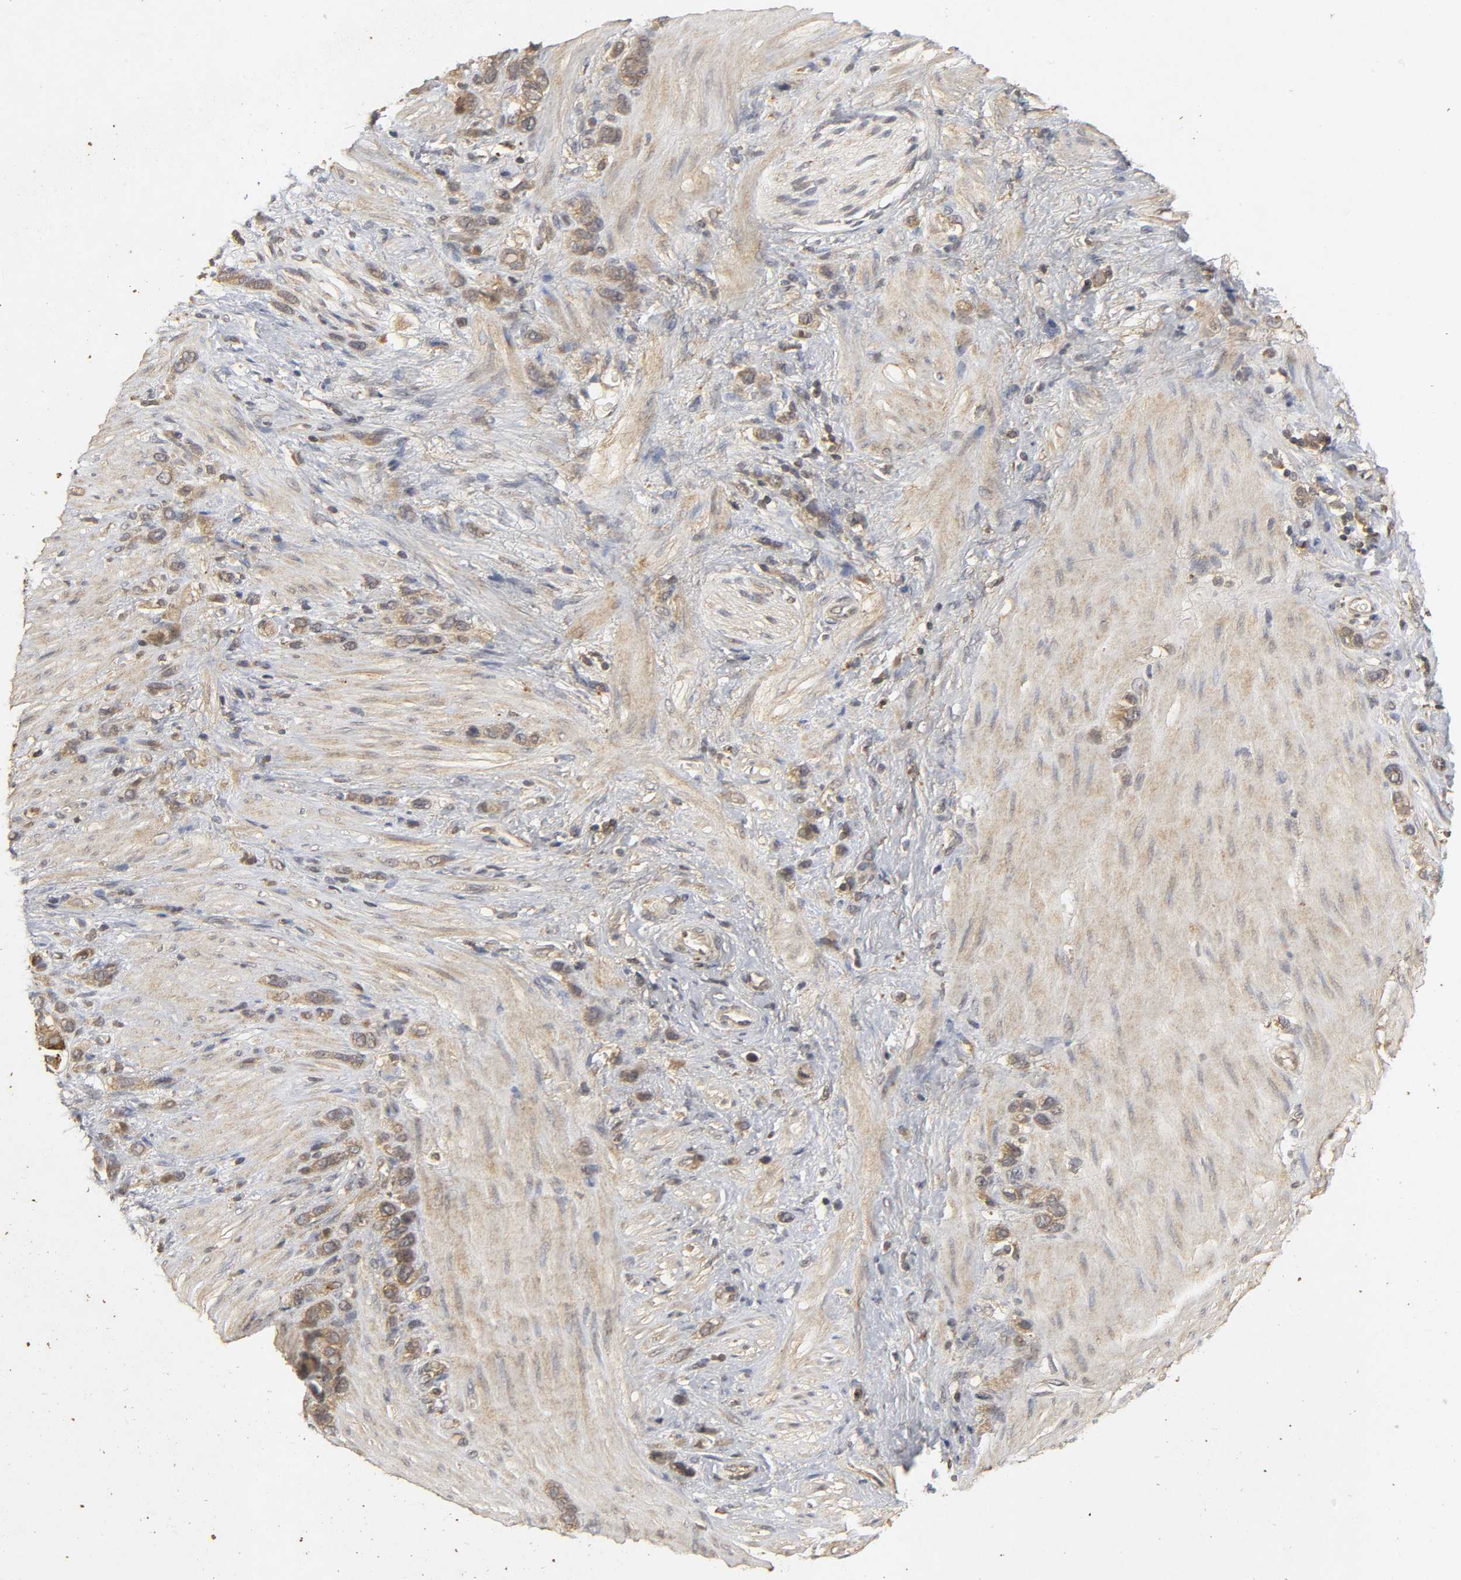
{"staining": {"intensity": "moderate", "quantity": ">75%", "location": "cytoplasmic/membranous"}, "tissue": "stomach cancer", "cell_type": "Tumor cells", "image_type": "cancer", "snomed": [{"axis": "morphology", "description": "Normal tissue, NOS"}, {"axis": "morphology", "description": "Adenocarcinoma, NOS"}, {"axis": "morphology", "description": "Adenocarcinoma, High grade"}, {"axis": "topography", "description": "Stomach, upper"}, {"axis": "topography", "description": "Stomach"}], "caption": "Stomach adenocarcinoma tissue shows moderate cytoplasmic/membranous expression in approximately >75% of tumor cells", "gene": "TRAF6", "patient": {"sex": "female", "age": 65}}